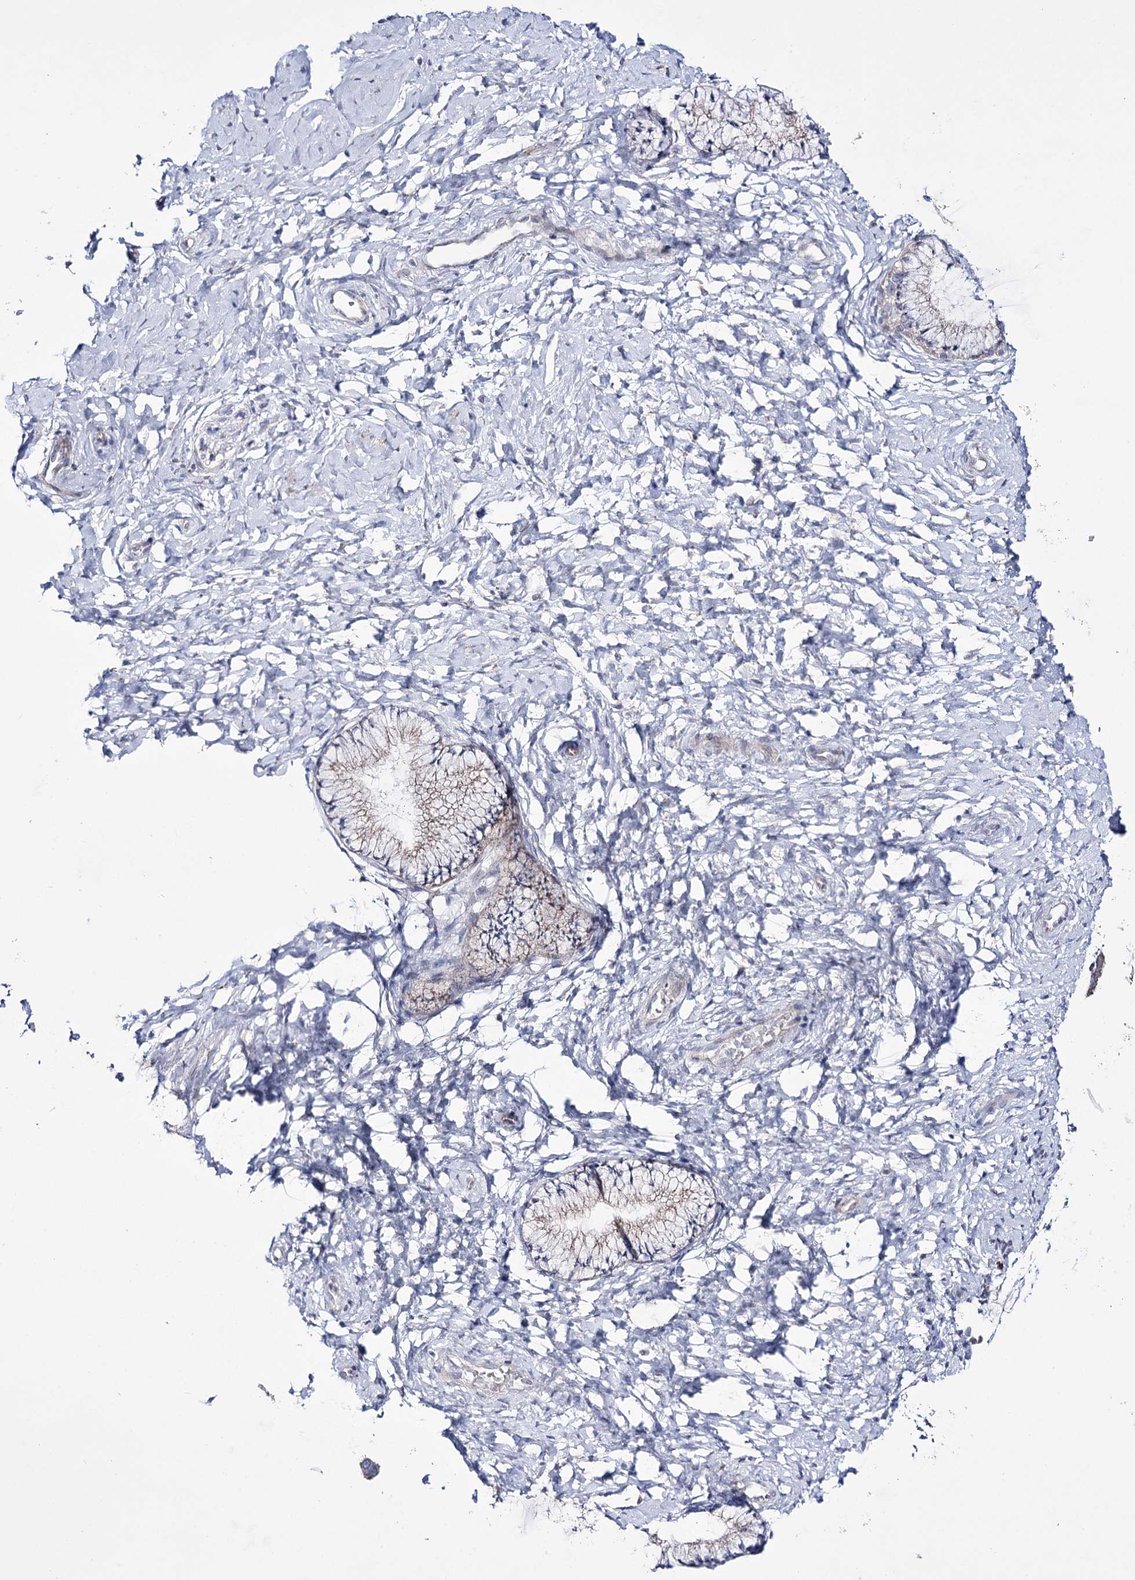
{"staining": {"intensity": "moderate", "quantity": "<25%", "location": "cytoplasmic/membranous"}, "tissue": "cervix", "cell_type": "Glandular cells", "image_type": "normal", "snomed": [{"axis": "morphology", "description": "Normal tissue, NOS"}, {"axis": "topography", "description": "Cervix"}], "caption": "There is low levels of moderate cytoplasmic/membranous expression in glandular cells of normal cervix, as demonstrated by immunohistochemical staining (brown color).", "gene": "METTL5", "patient": {"sex": "female", "age": 33}}